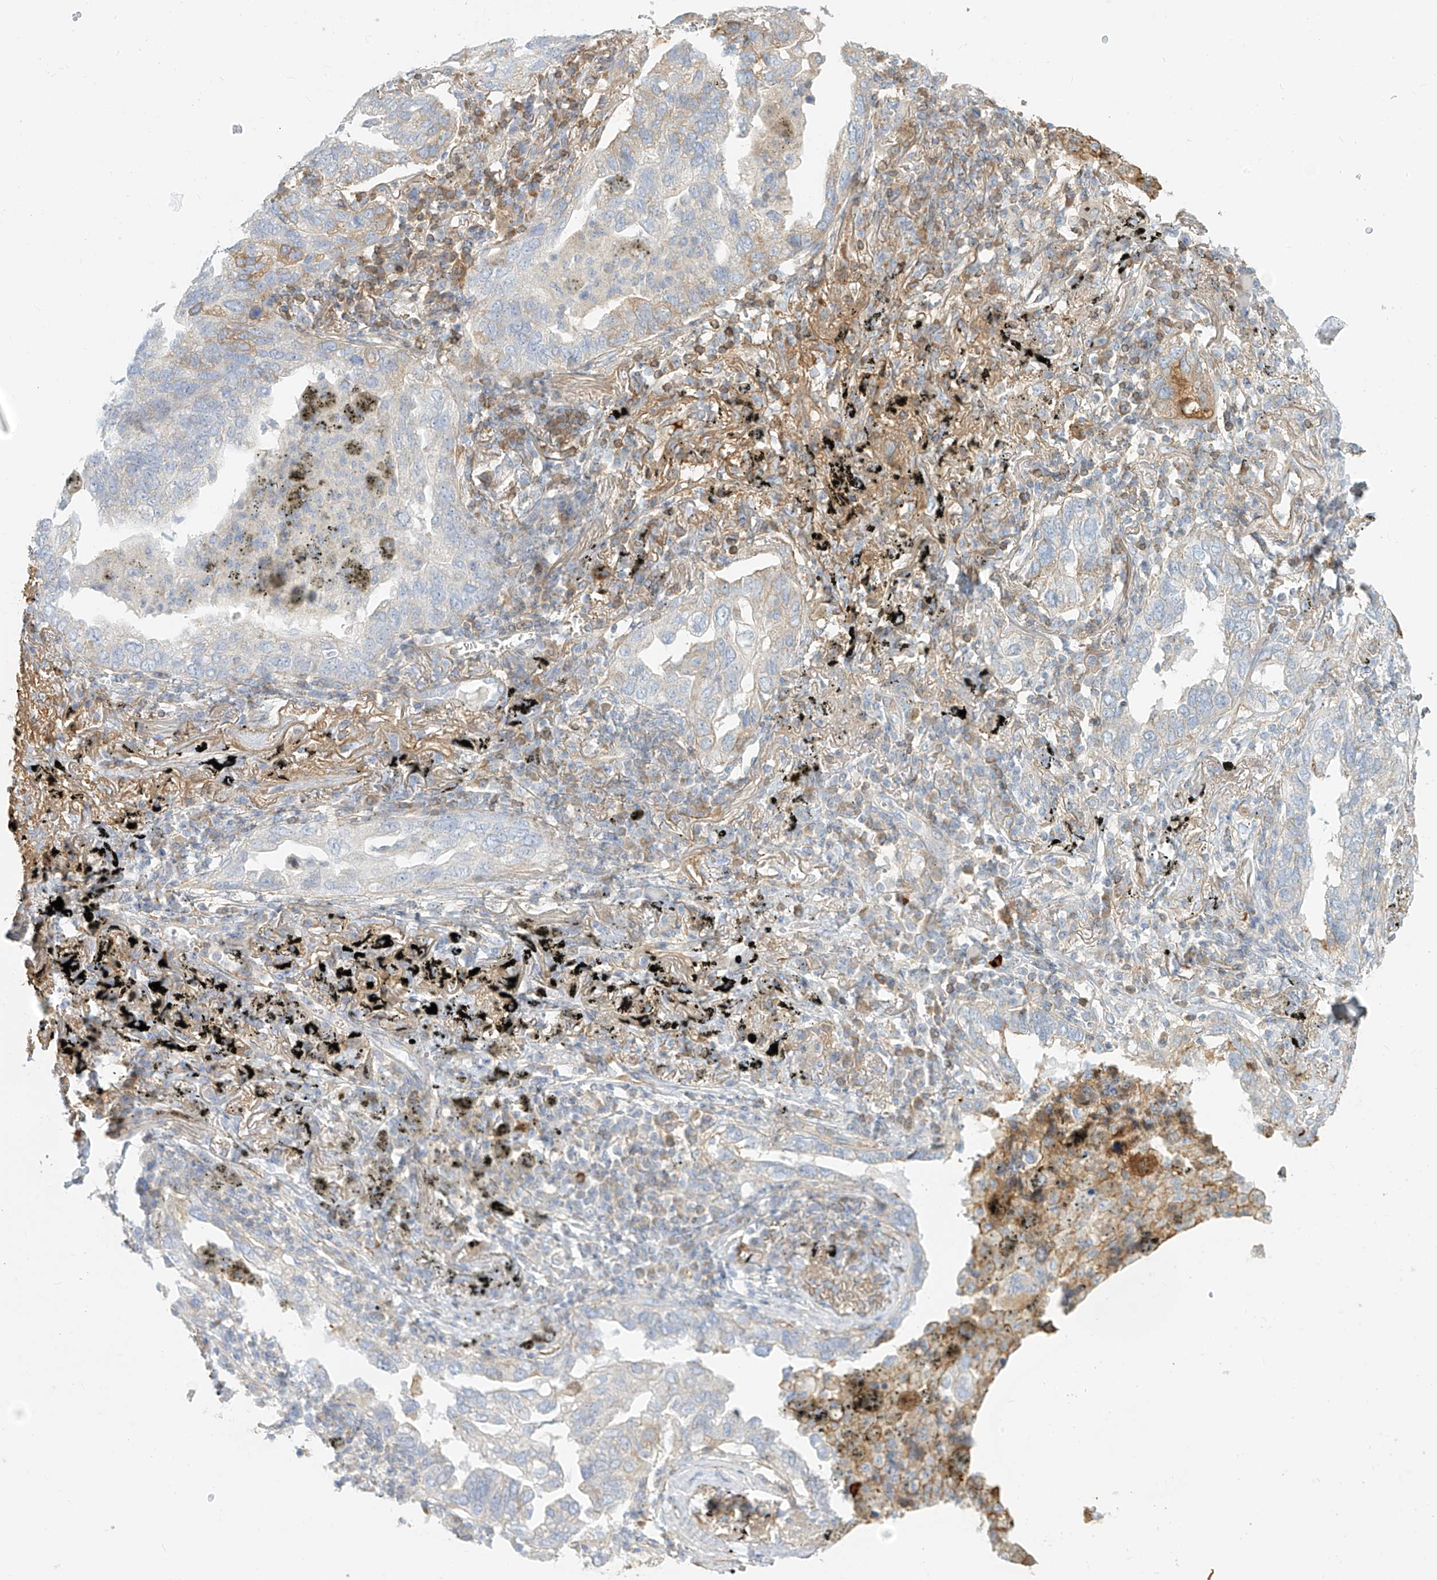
{"staining": {"intensity": "moderate", "quantity": "<25%", "location": "cytoplasmic/membranous"}, "tissue": "lung cancer", "cell_type": "Tumor cells", "image_type": "cancer", "snomed": [{"axis": "morphology", "description": "Adenocarcinoma, NOS"}, {"axis": "topography", "description": "Lung"}], "caption": "Protein analysis of lung cancer (adenocarcinoma) tissue shows moderate cytoplasmic/membranous staining in approximately <25% of tumor cells.", "gene": "OCSTAMP", "patient": {"sex": "male", "age": 65}}